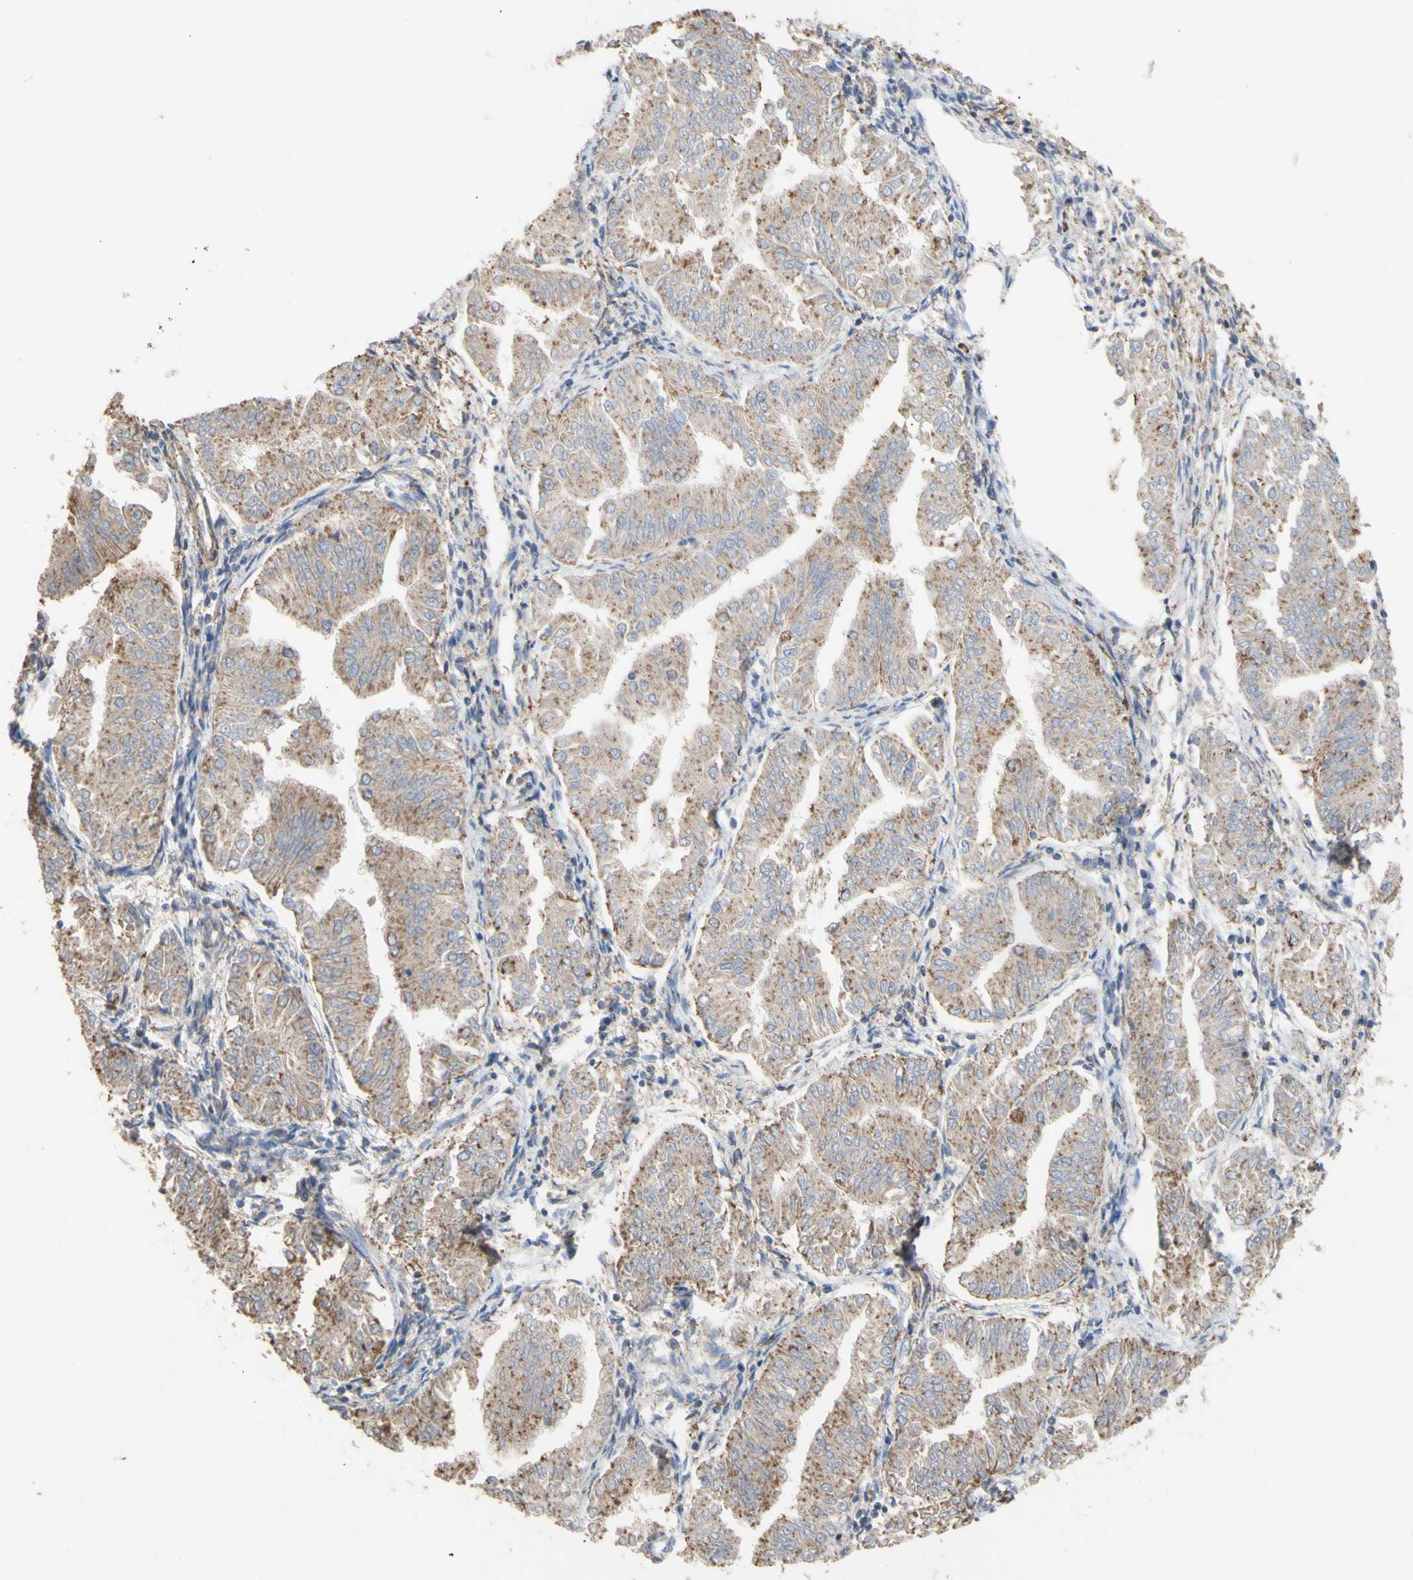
{"staining": {"intensity": "moderate", "quantity": ">75%", "location": "cytoplasmic/membranous"}, "tissue": "endometrial cancer", "cell_type": "Tumor cells", "image_type": "cancer", "snomed": [{"axis": "morphology", "description": "Adenocarcinoma, NOS"}, {"axis": "topography", "description": "Endometrium"}], "caption": "This histopathology image exhibits immunohistochemistry staining of endometrial adenocarcinoma, with medium moderate cytoplasmic/membranous expression in about >75% of tumor cells.", "gene": "EIF2S3", "patient": {"sex": "female", "age": 53}}